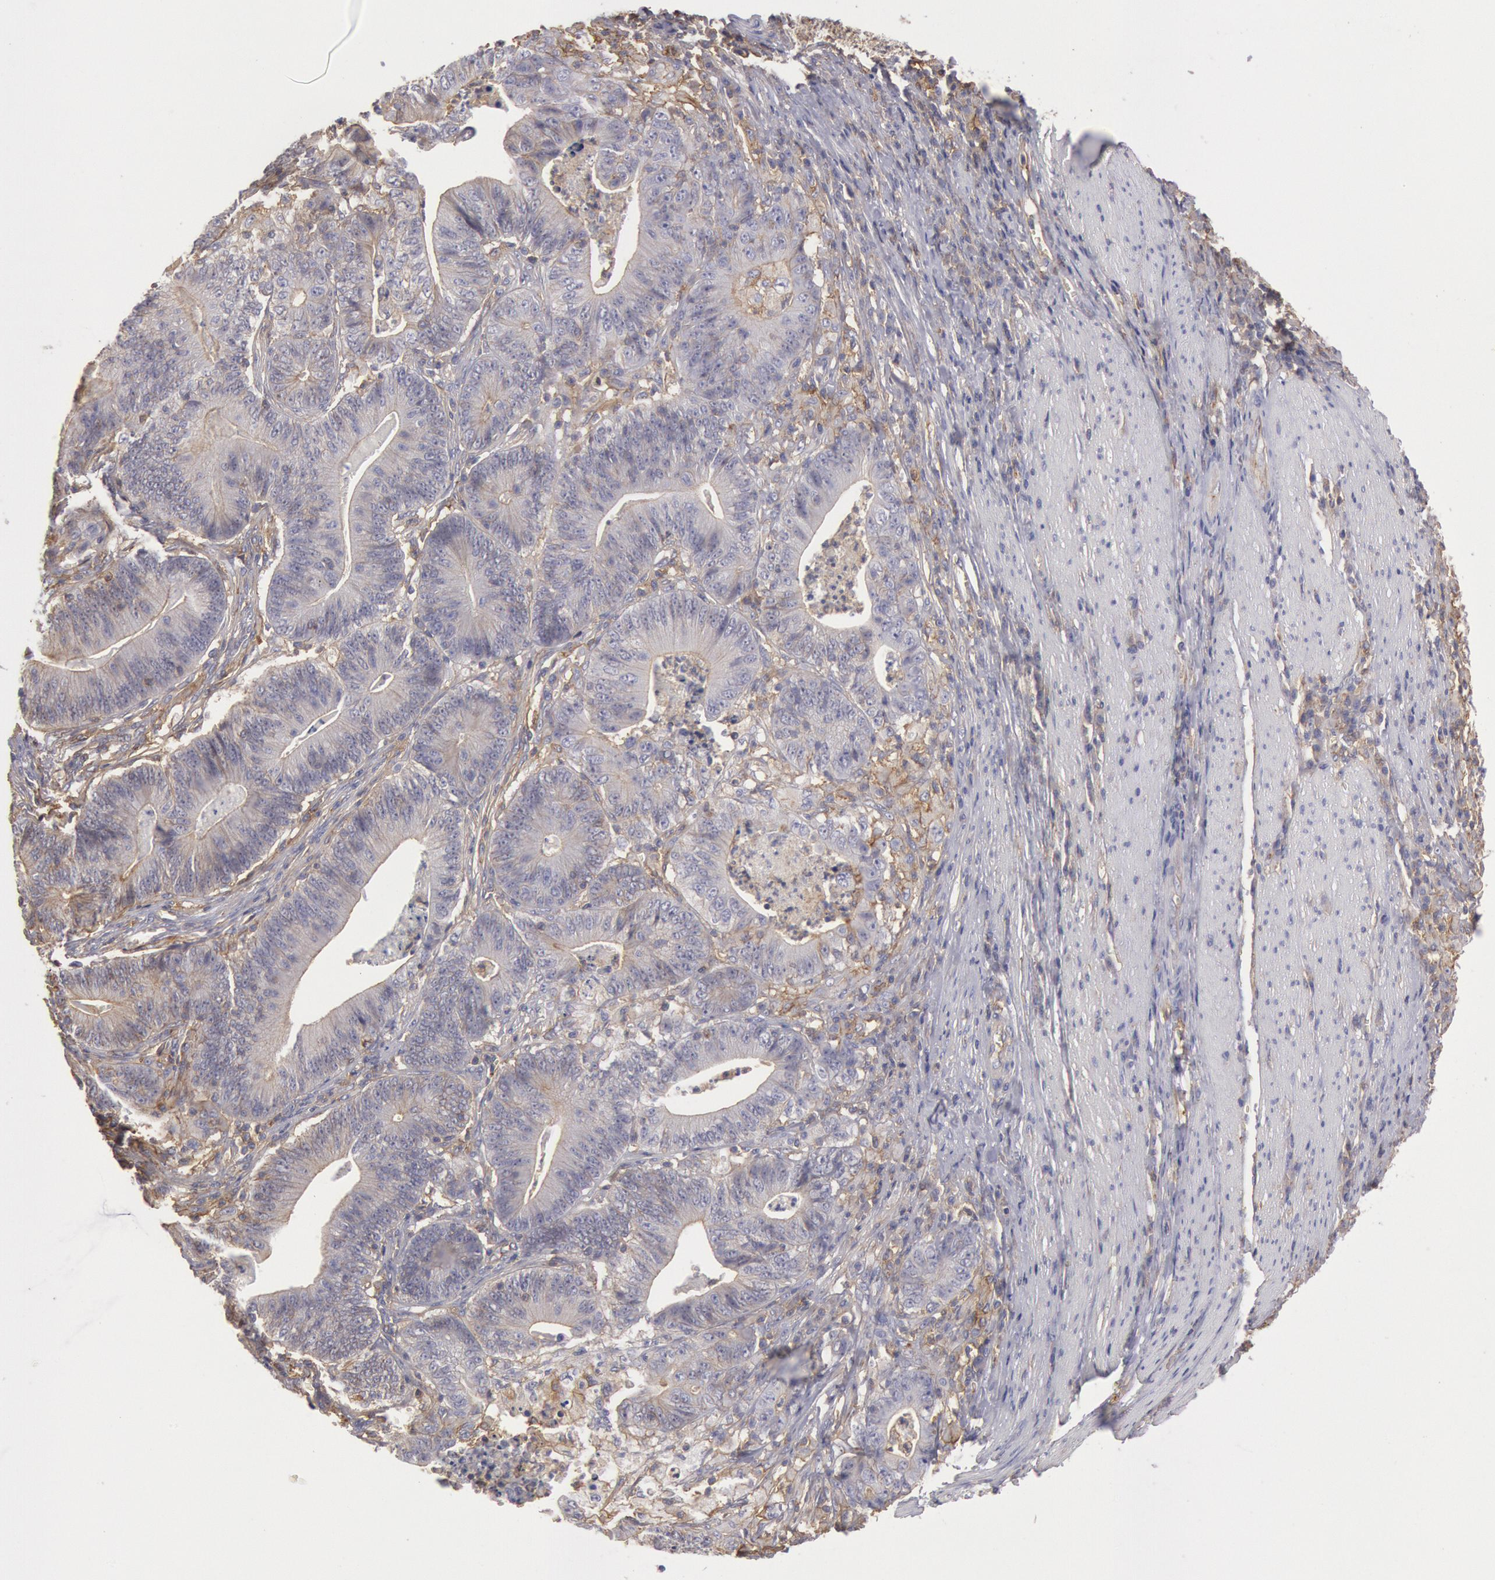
{"staining": {"intensity": "weak", "quantity": "25%-75%", "location": "cytoplasmic/membranous"}, "tissue": "stomach cancer", "cell_type": "Tumor cells", "image_type": "cancer", "snomed": [{"axis": "morphology", "description": "Adenocarcinoma, NOS"}, {"axis": "topography", "description": "Stomach, lower"}], "caption": "Adenocarcinoma (stomach) was stained to show a protein in brown. There is low levels of weak cytoplasmic/membranous positivity in about 25%-75% of tumor cells. The protein is stained brown, and the nuclei are stained in blue (DAB IHC with brightfield microscopy, high magnification).", "gene": "SNAP23", "patient": {"sex": "female", "age": 86}}